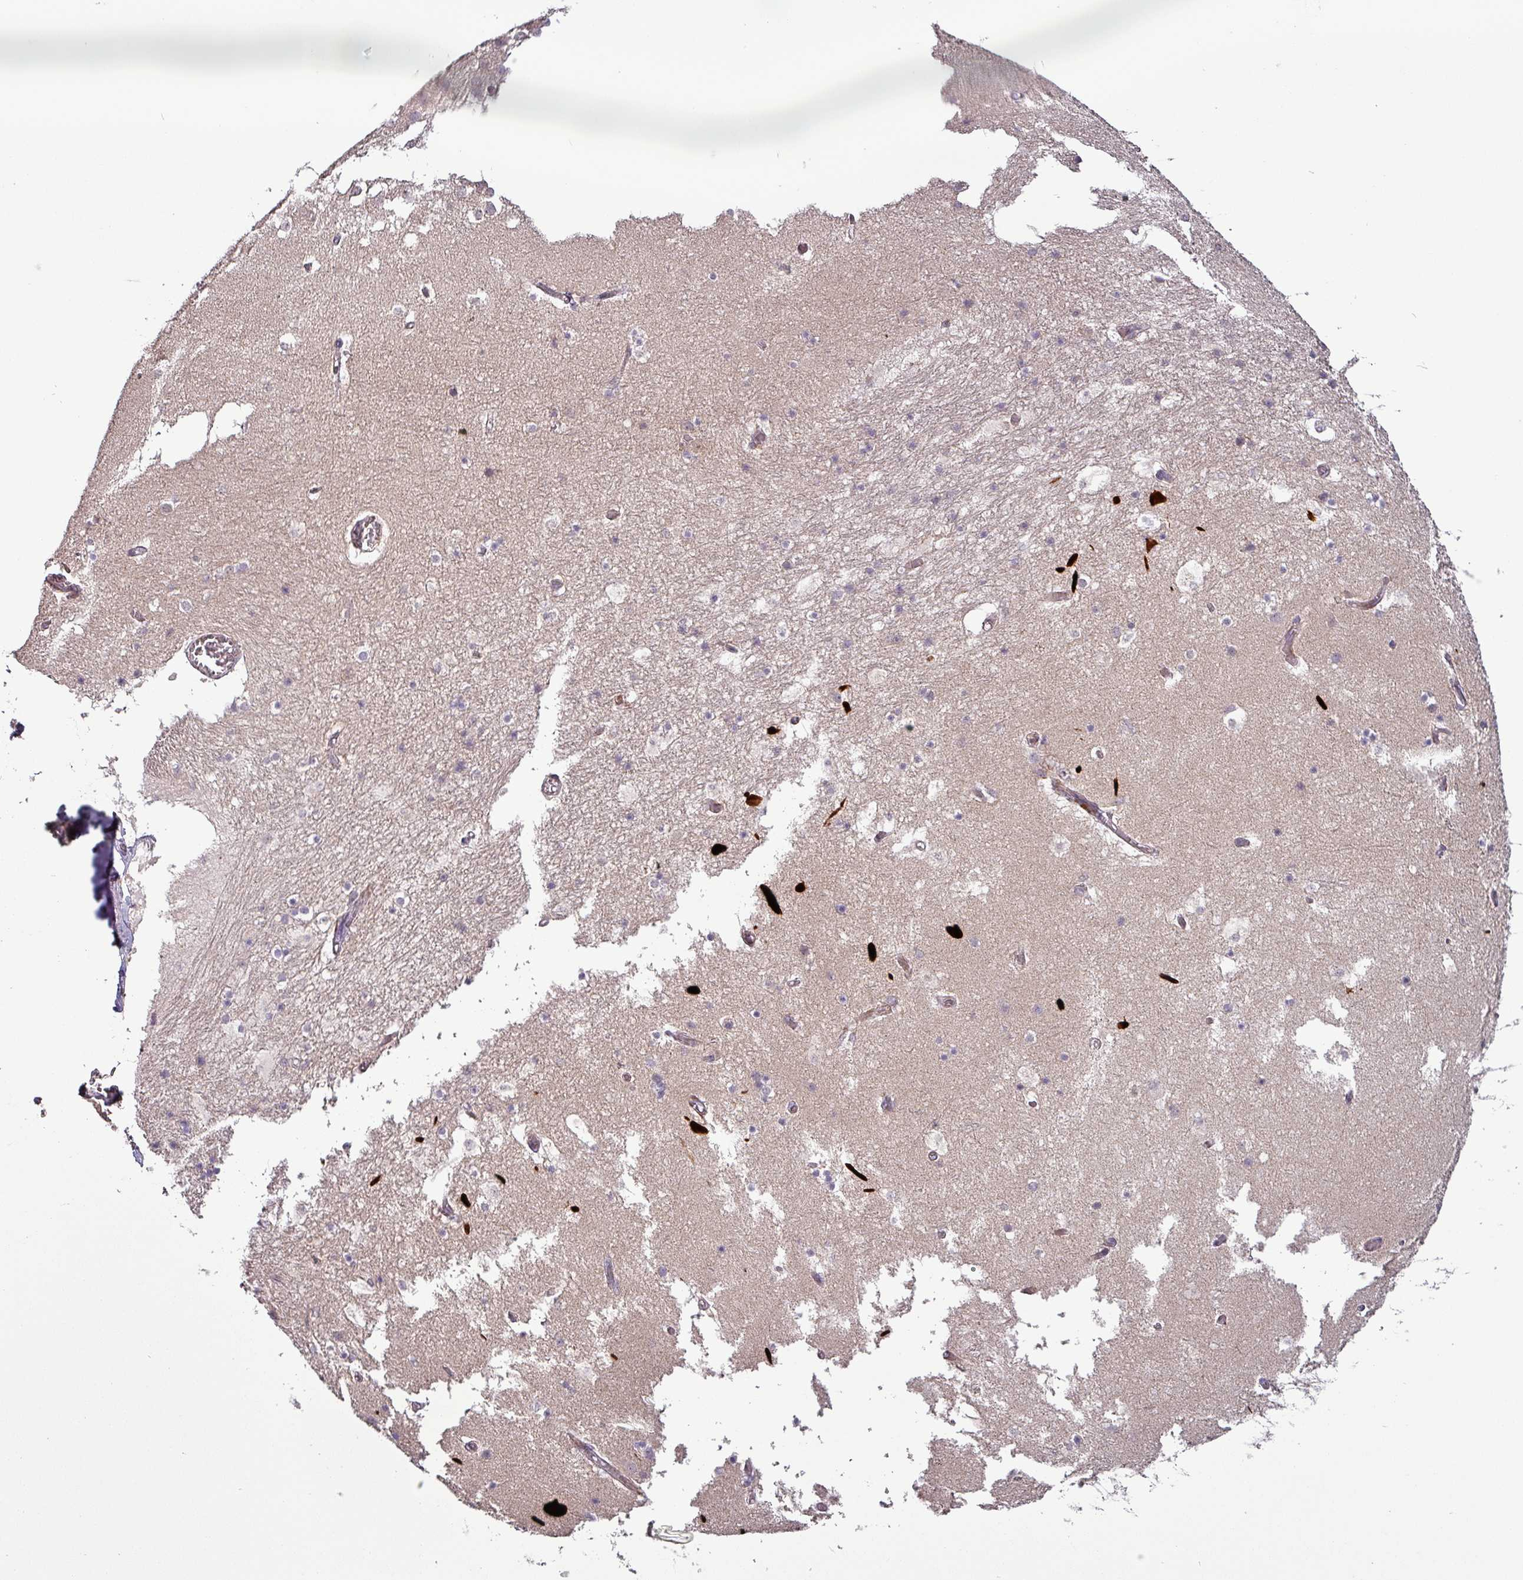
{"staining": {"intensity": "negative", "quantity": "none", "location": "none"}, "tissue": "hippocampus", "cell_type": "Glial cells", "image_type": "normal", "snomed": [{"axis": "morphology", "description": "Normal tissue, NOS"}, {"axis": "topography", "description": "Hippocampus"}], "caption": "IHC image of normal hippocampus stained for a protein (brown), which displays no positivity in glial cells.", "gene": "TPRA1", "patient": {"sex": "female", "age": 52}}